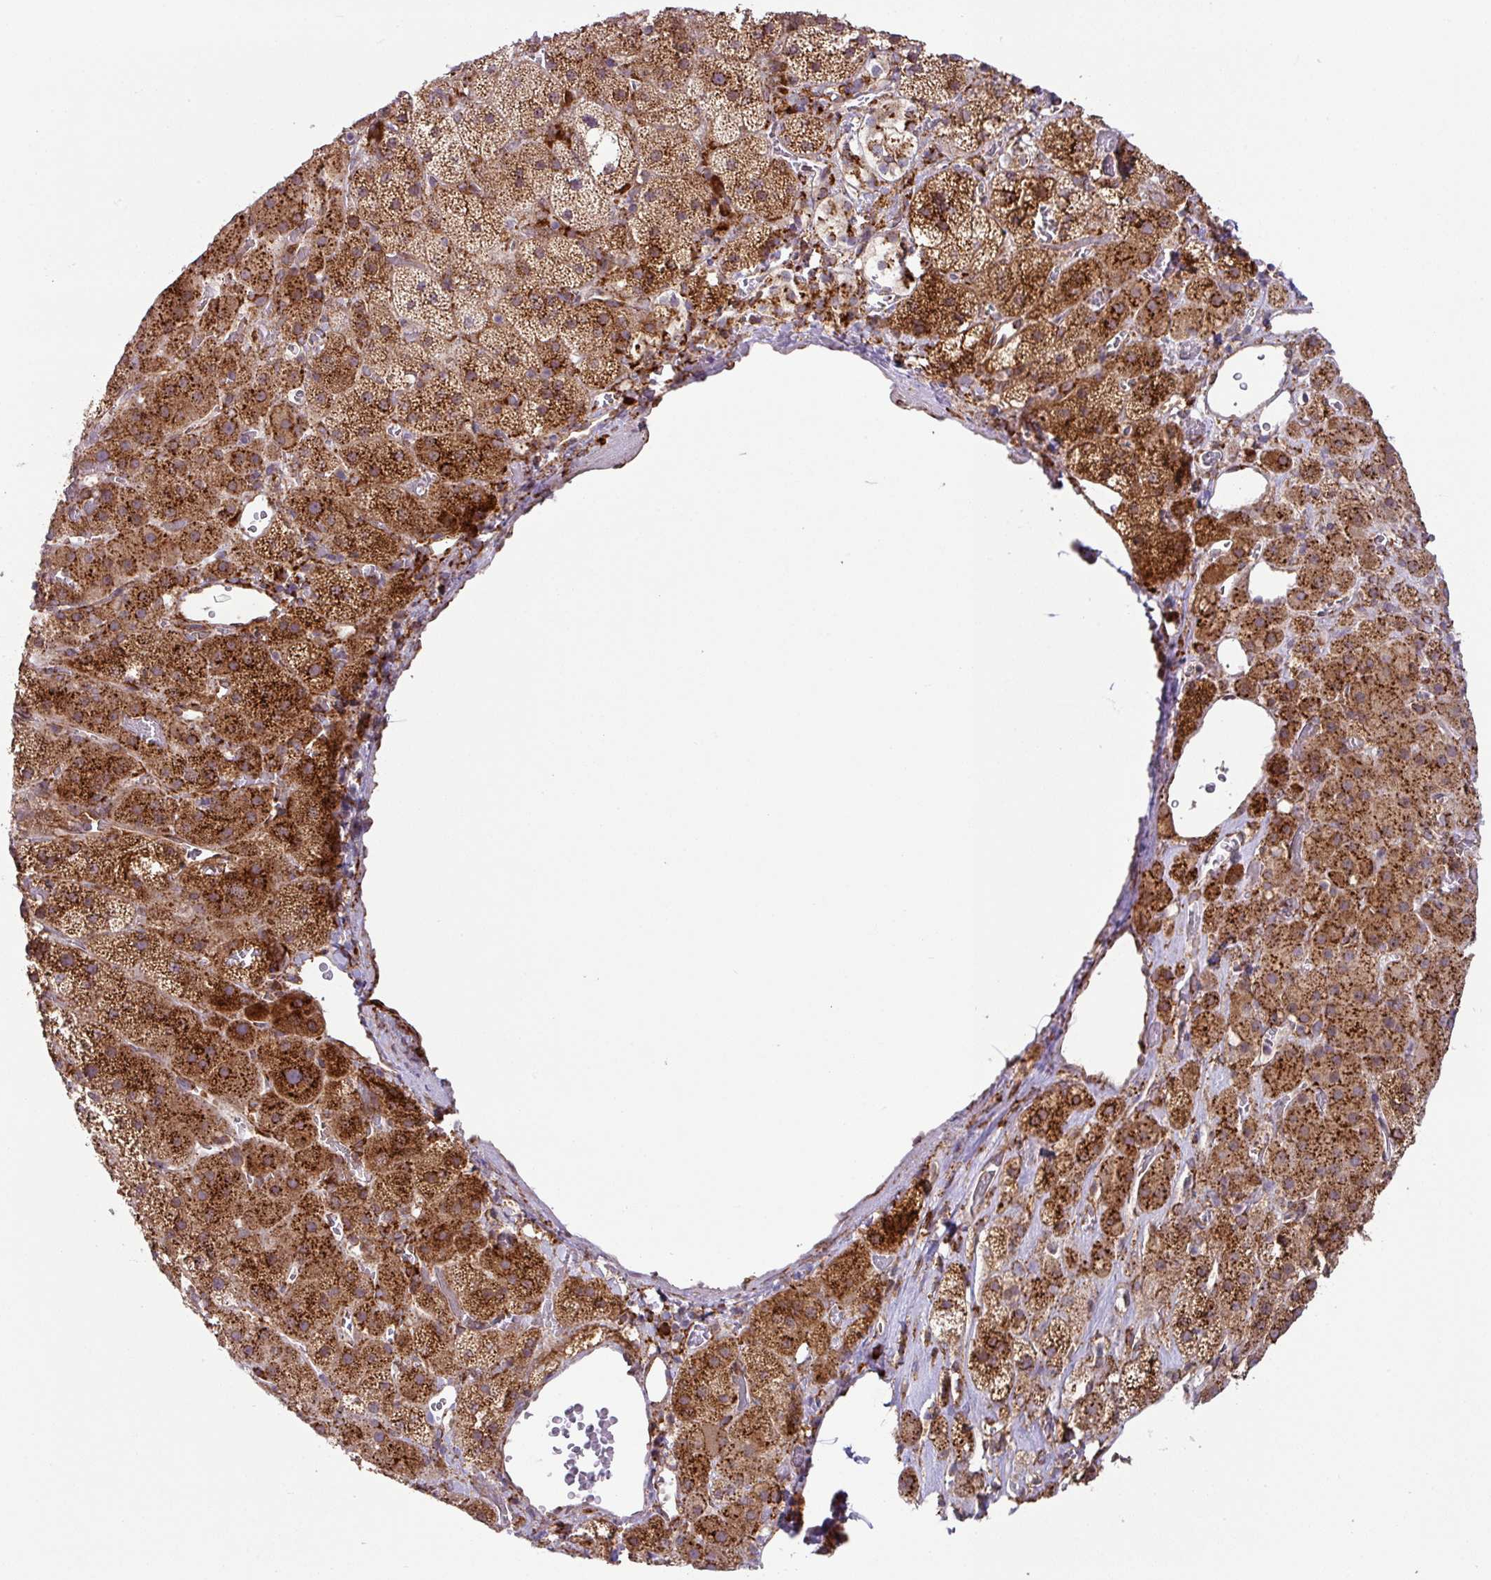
{"staining": {"intensity": "strong", "quantity": ">75%", "location": "cytoplasmic/membranous"}, "tissue": "adrenal gland", "cell_type": "Glandular cells", "image_type": "normal", "snomed": [{"axis": "morphology", "description": "Normal tissue, NOS"}, {"axis": "topography", "description": "Adrenal gland"}], "caption": "Glandular cells display high levels of strong cytoplasmic/membranous staining in approximately >75% of cells in unremarkable human adrenal gland.", "gene": "SLC39A7", "patient": {"sex": "male", "age": 57}}